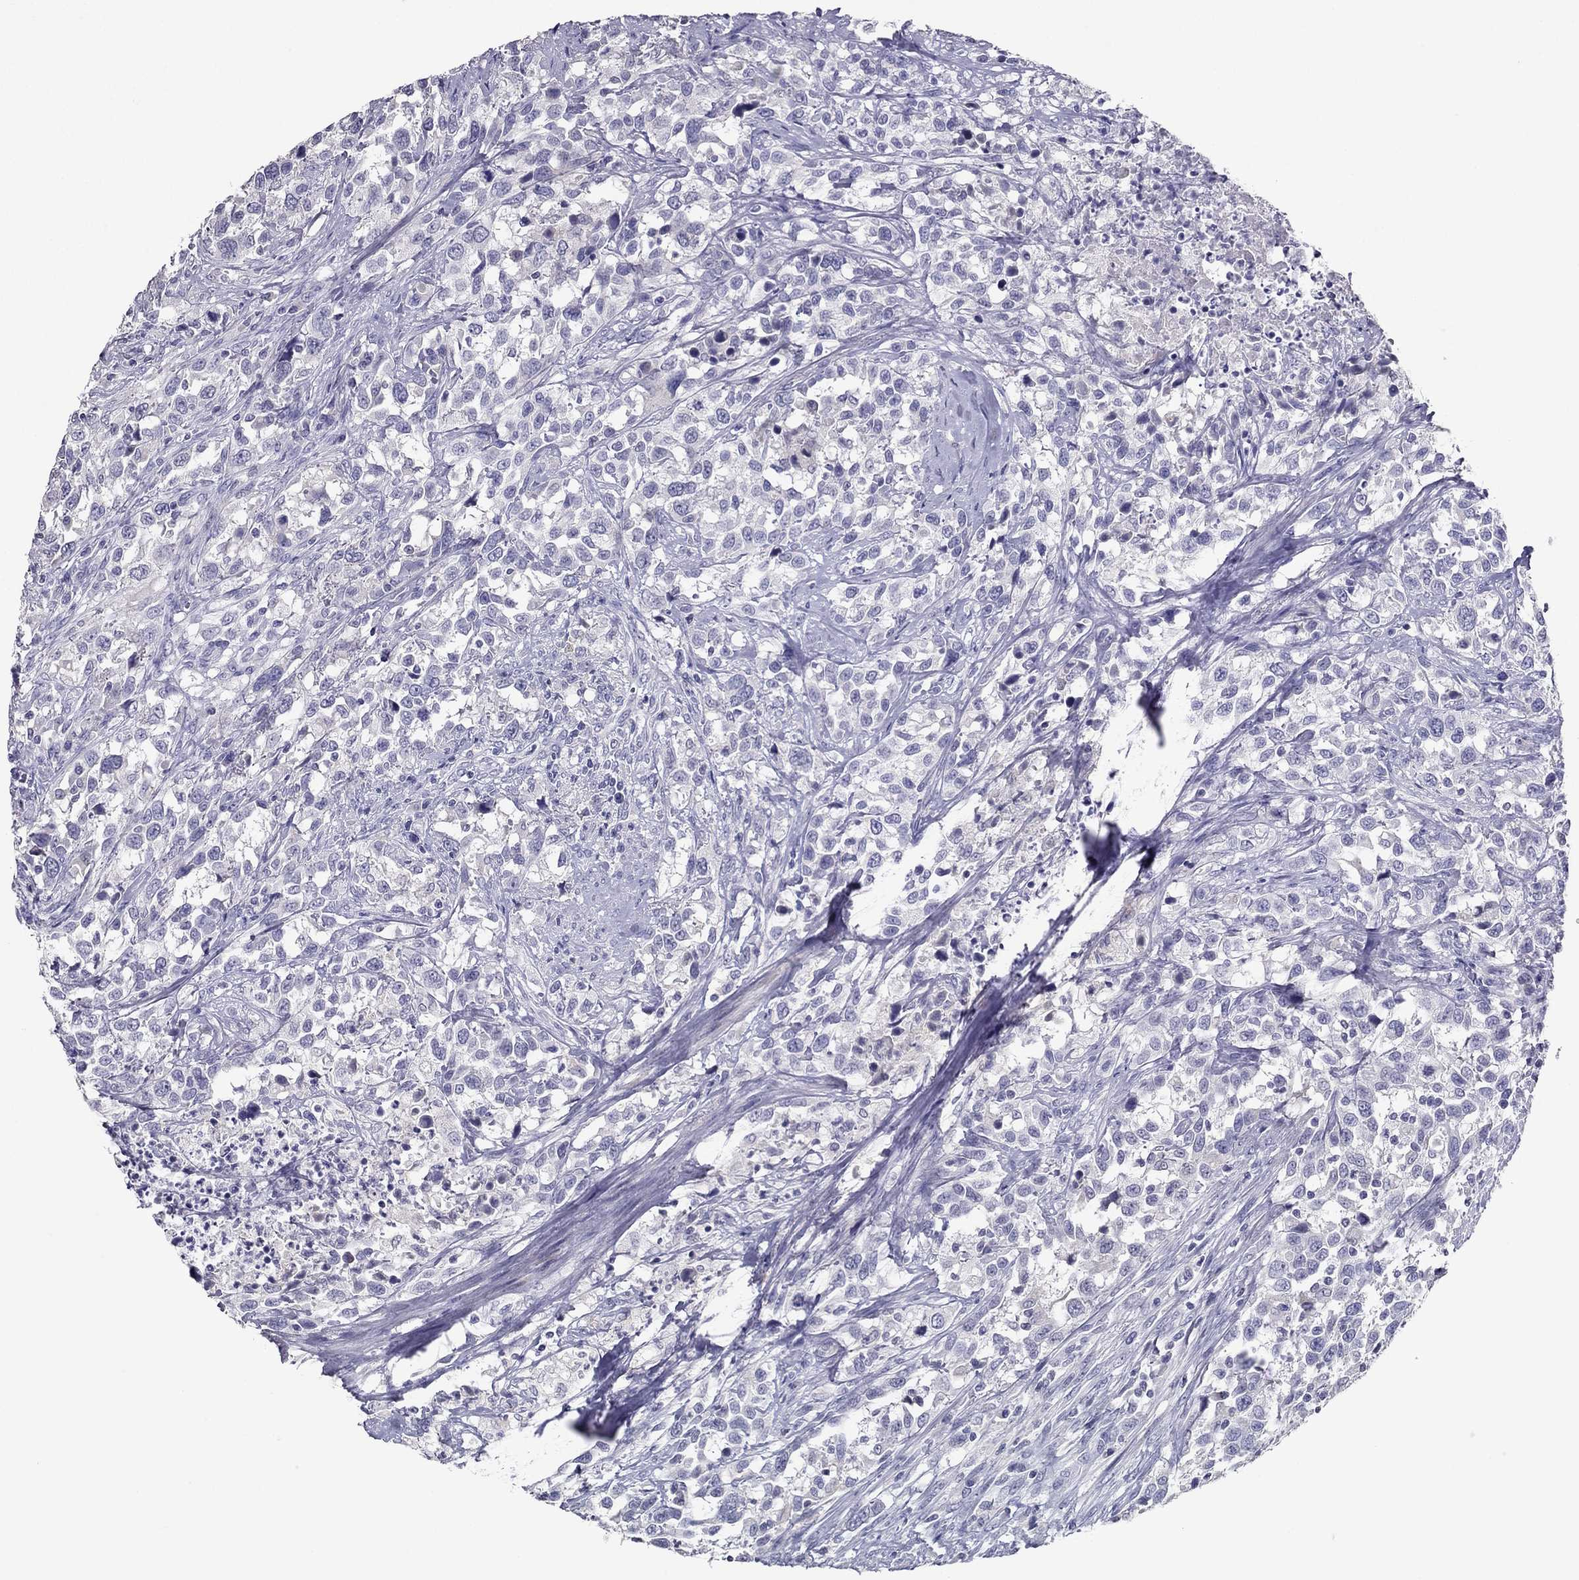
{"staining": {"intensity": "negative", "quantity": "none", "location": "none"}, "tissue": "urothelial cancer", "cell_type": "Tumor cells", "image_type": "cancer", "snomed": [{"axis": "morphology", "description": "Urothelial carcinoma, NOS"}, {"axis": "morphology", "description": "Urothelial carcinoma, High grade"}, {"axis": "topography", "description": "Urinary bladder"}], "caption": "This is an immunohistochemistry photomicrograph of human transitional cell carcinoma. There is no positivity in tumor cells.", "gene": "RGS8", "patient": {"sex": "female", "age": 64}}